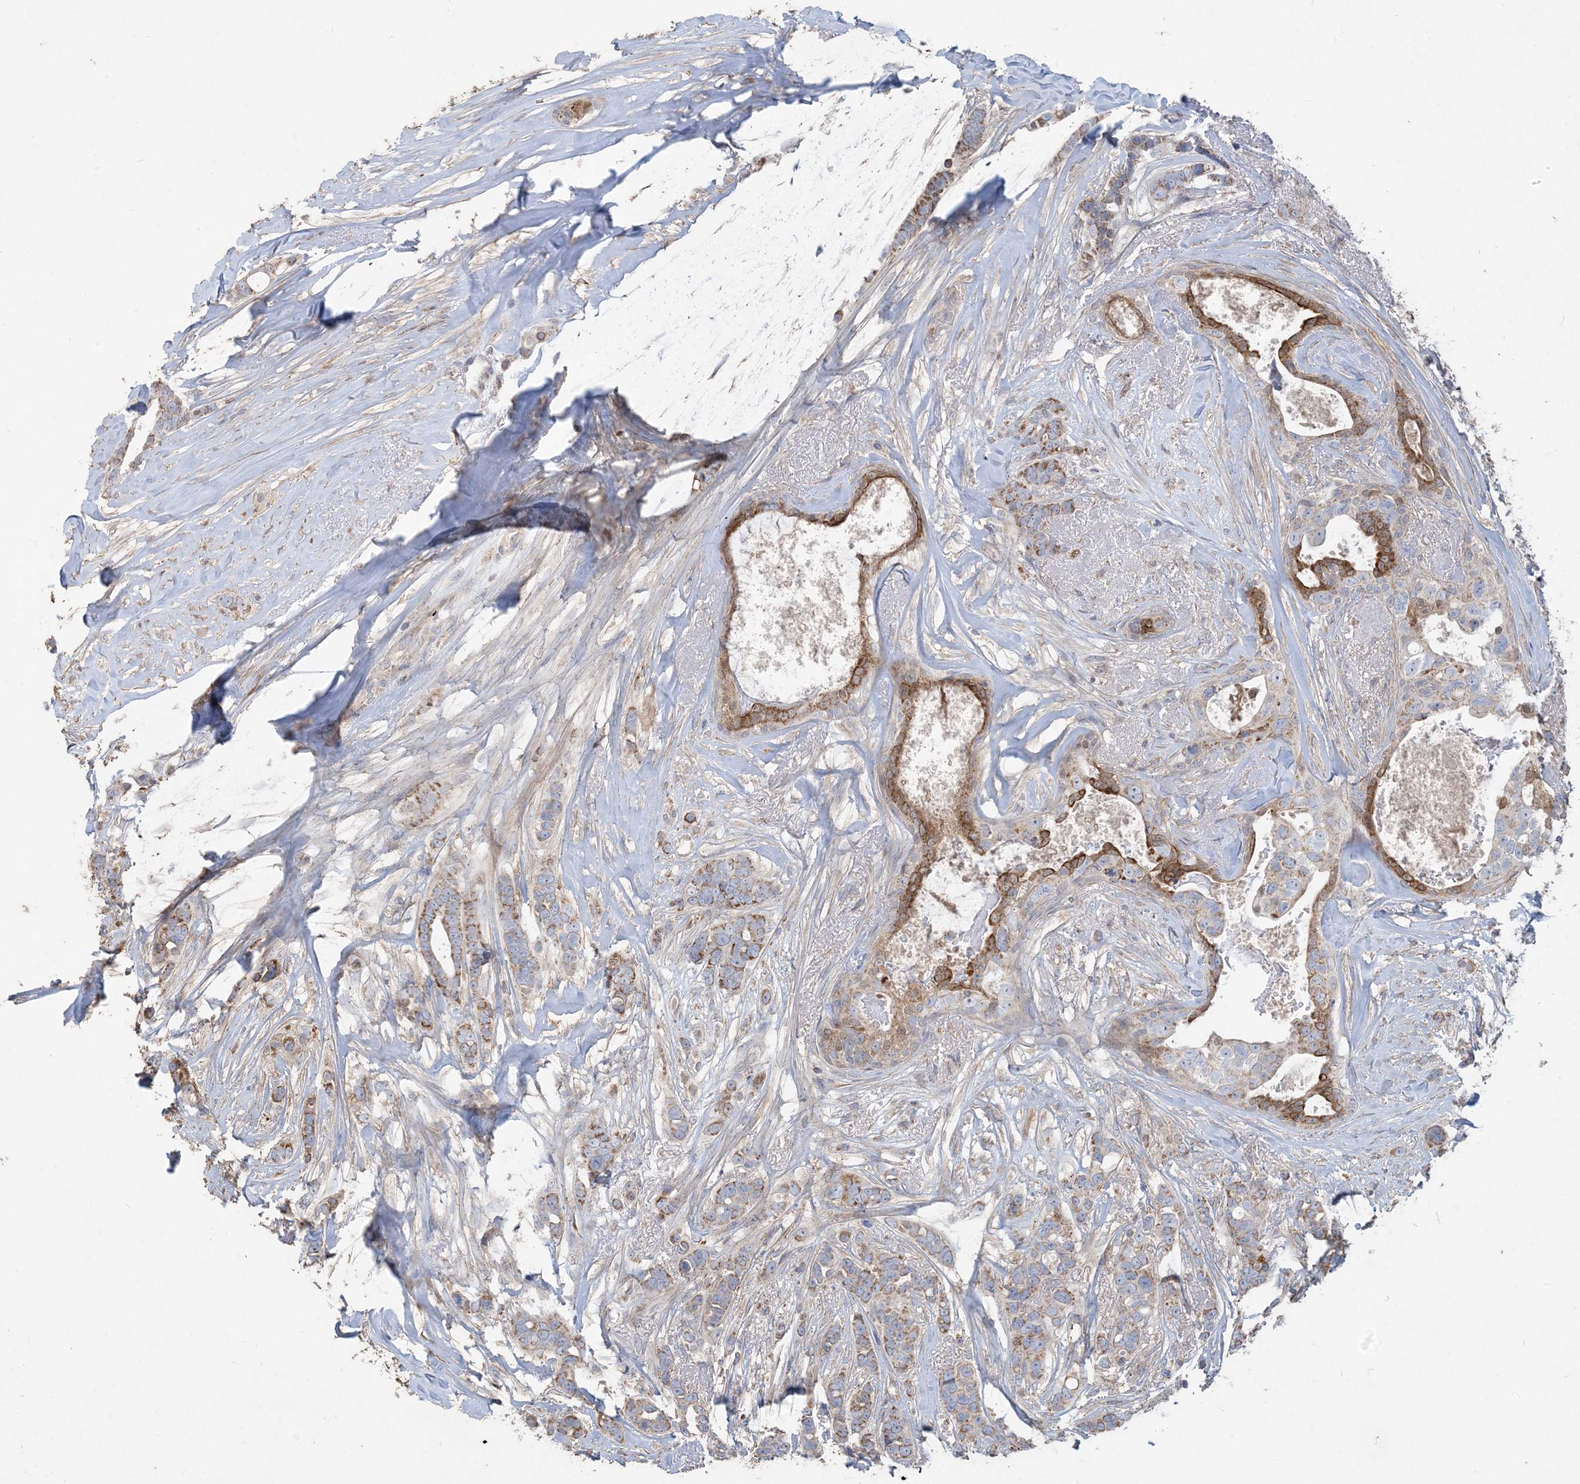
{"staining": {"intensity": "moderate", "quantity": ">75%", "location": "cytoplasmic/membranous"}, "tissue": "breast cancer", "cell_type": "Tumor cells", "image_type": "cancer", "snomed": [{"axis": "morphology", "description": "Lobular carcinoma"}, {"axis": "topography", "description": "Breast"}], "caption": "Immunohistochemistry histopathology image of neoplastic tissue: breast lobular carcinoma stained using IHC exhibits medium levels of moderate protein expression localized specifically in the cytoplasmic/membranous of tumor cells, appearing as a cytoplasmic/membranous brown color.", "gene": "ECHDC1", "patient": {"sex": "female", "age": 51}}